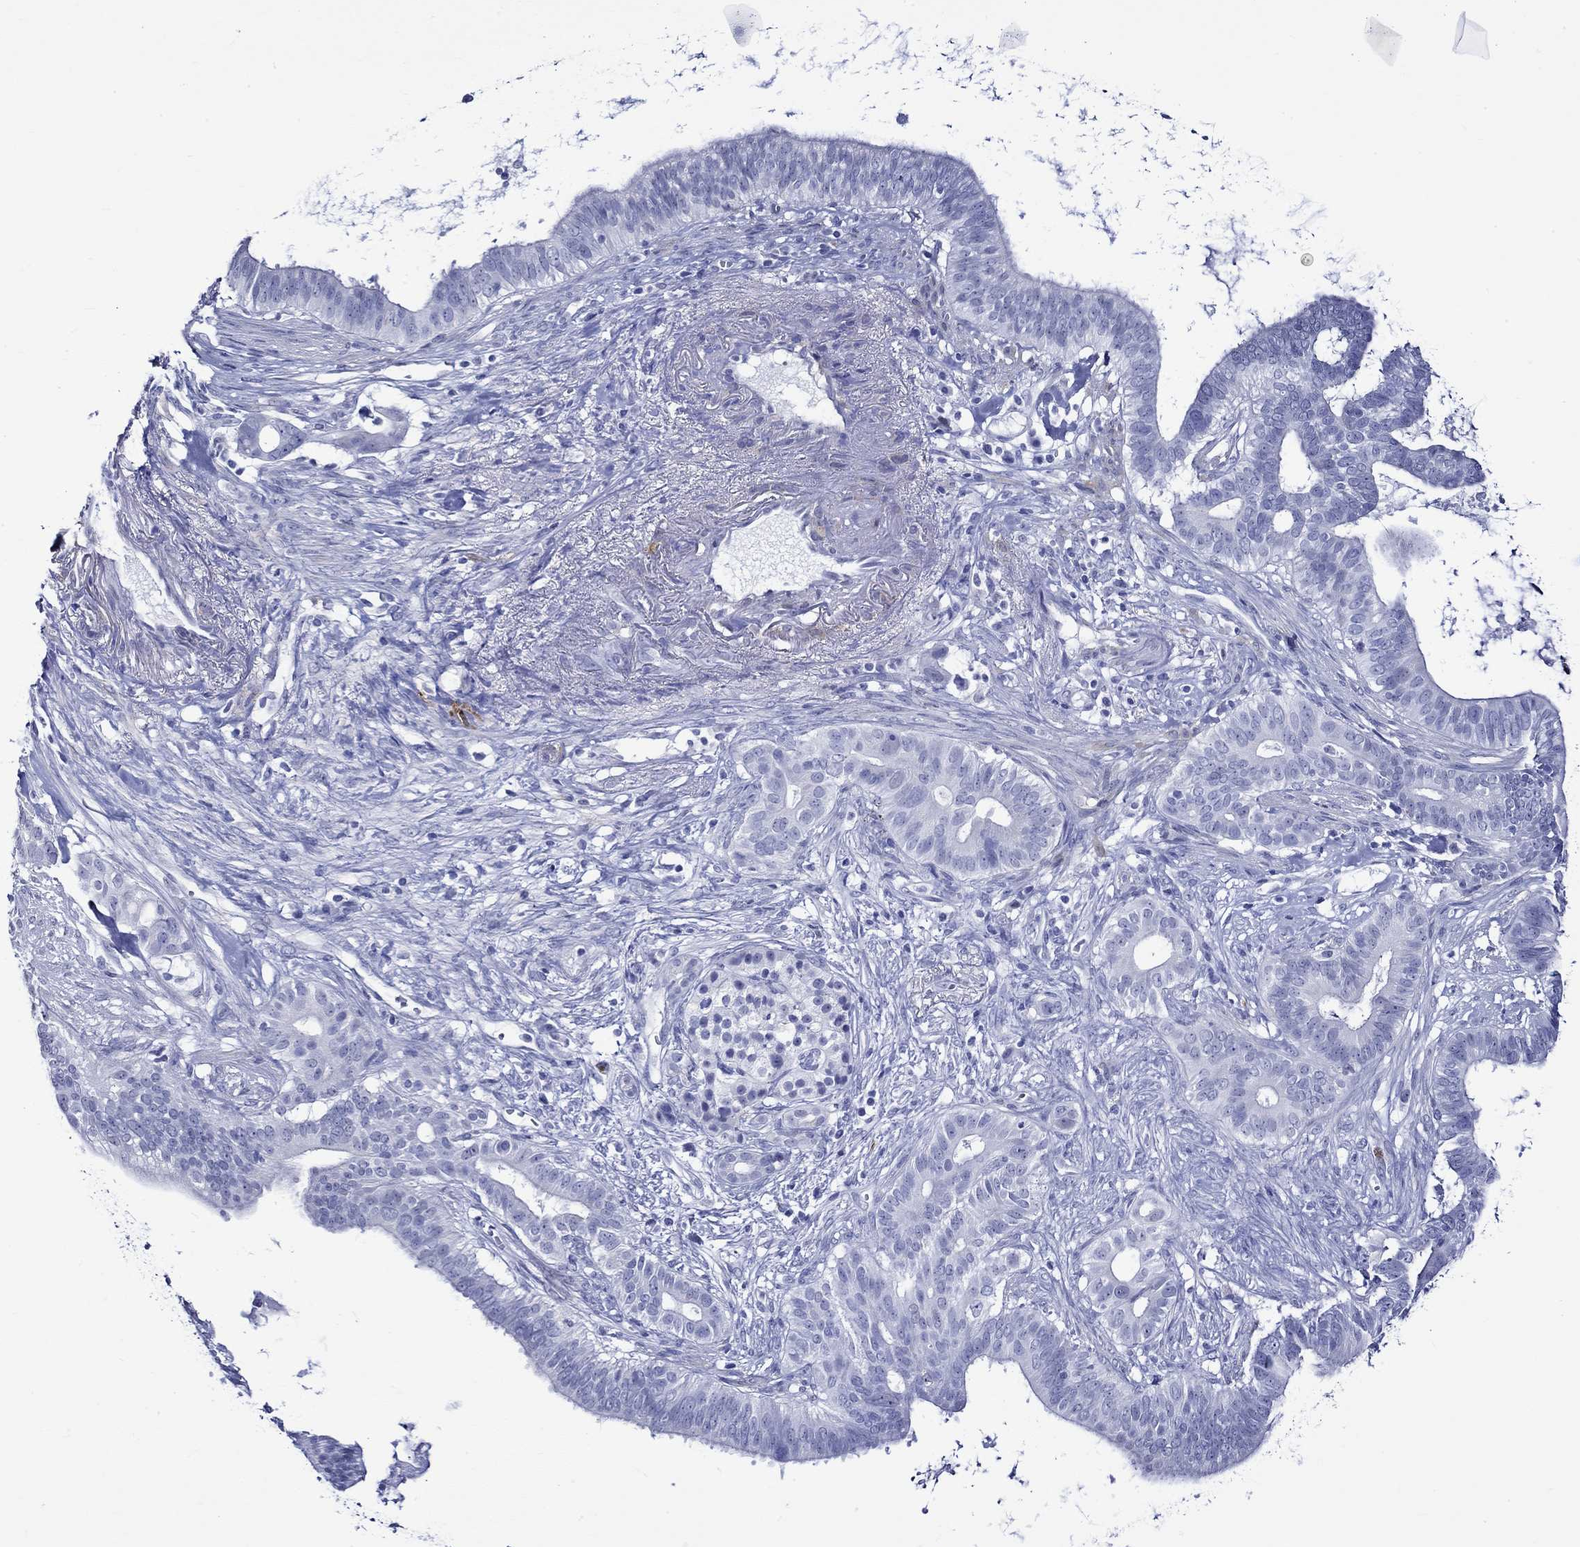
{"staining": {"intensity": "negative", "quantity": "none", "location": "none"}, "tissue": "pancreatic cancer", "cell_type": "Tumor cells", "image_type": "cancer", "snomed": [{"axis": "morphology", "description": "Adenocarcinoma, NOS"}, {"axis": "topography", "description": "Pancreas"}], "caption": "Tumor cells show no significant protein expression in pancreatic cancer.", "gene": "CRYAB", "patient": {"sex": "male", "age": 61}}